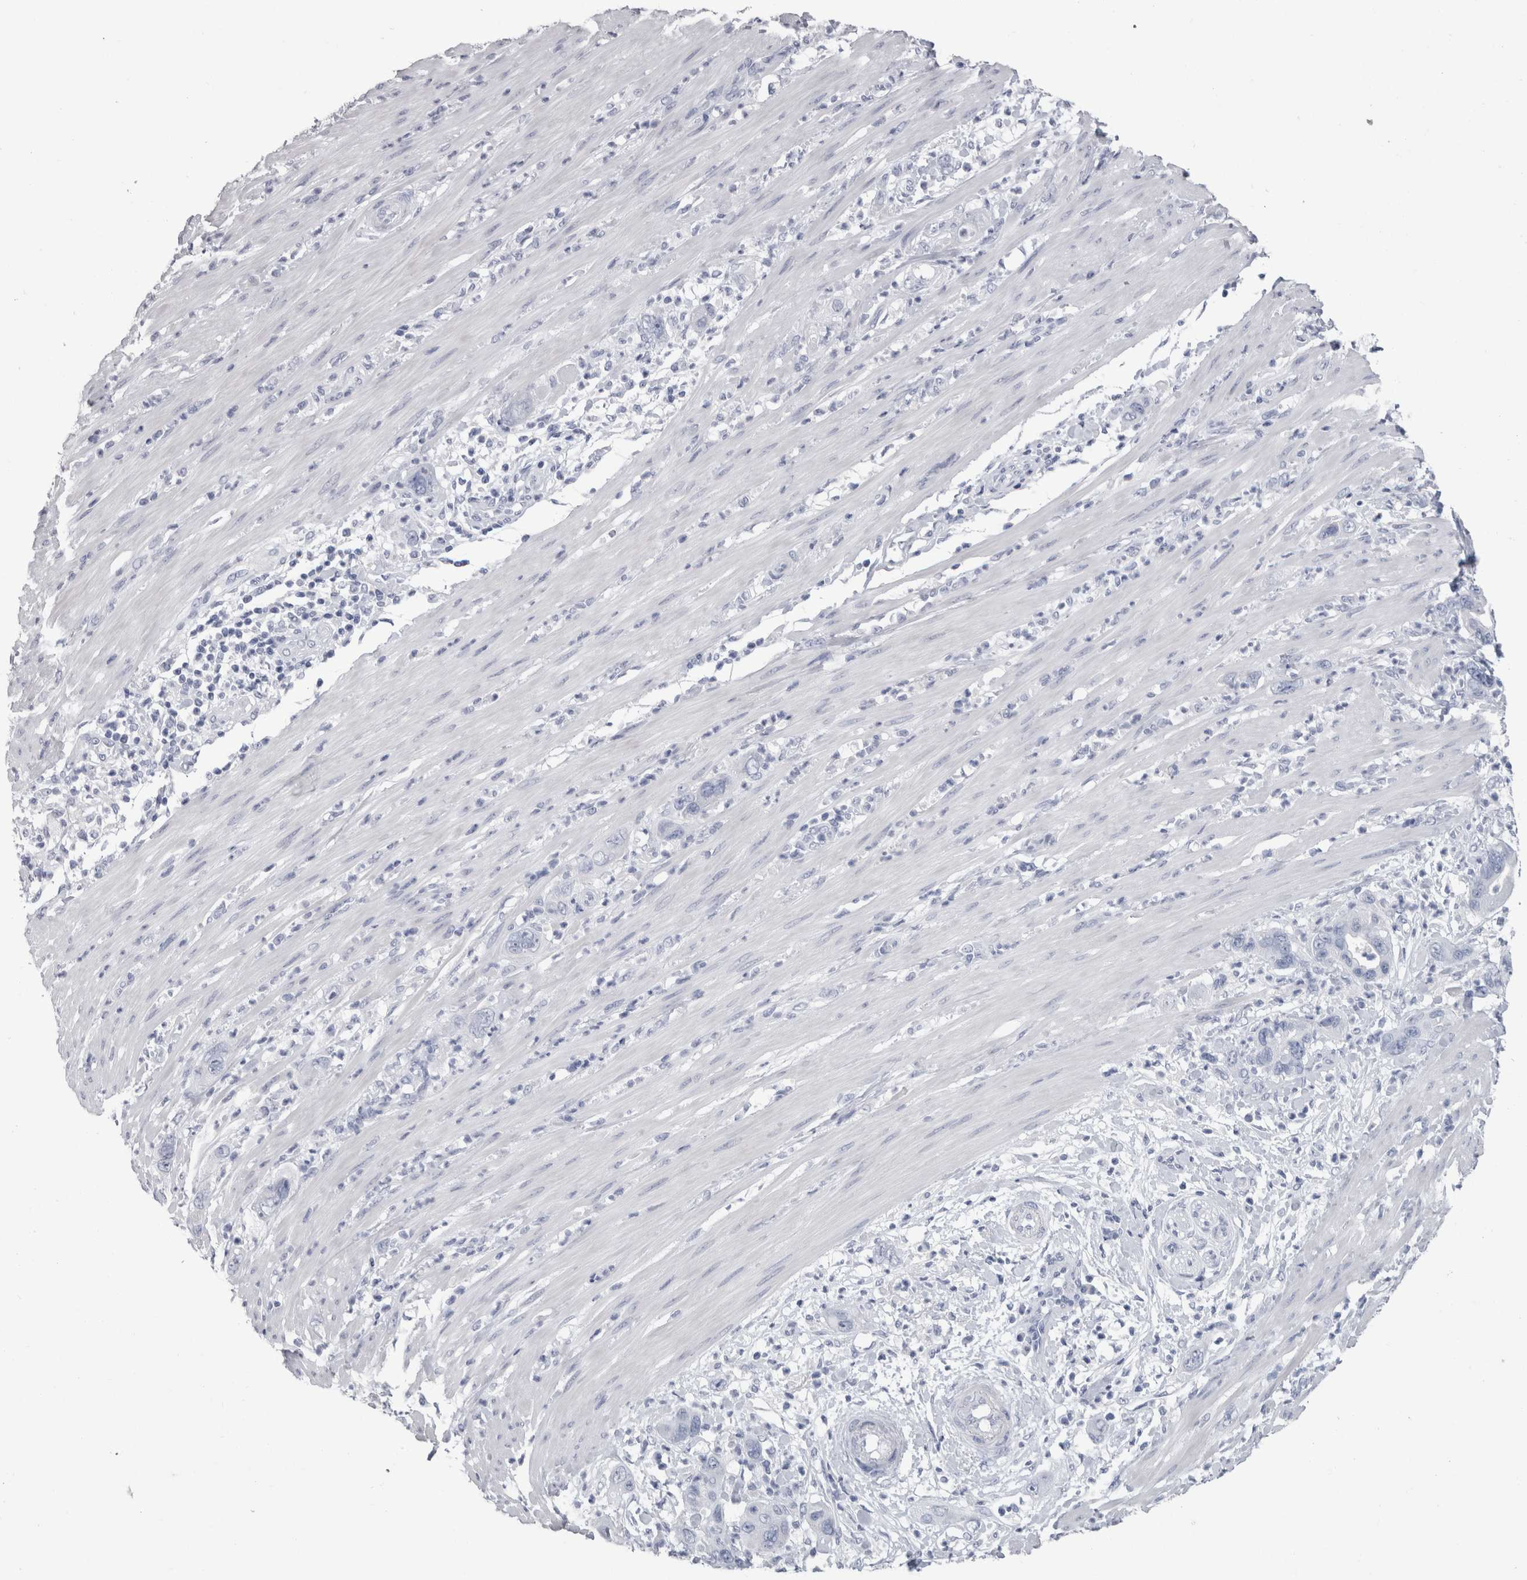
{"staining": {"intensity": "negative", "quantity": "none", "location": "none"}, "tissue": "pancreatic cancer", "cell_type": "Tumor cells", "image_type": "cancer", "snomed": [{"axis": "morphology", "description": "Adenocarcinoma, NOS"}, {"axis": "topography", "description": "Pancreas"}], "caption": "DAB (3,3'-diaminobenzidine) immunohistochemical staining of pancreatic adenocarcinoma displays no significant staining in tumor cells.", "gene": "PTH", "patient": {"sex": "female", "age": 71}}